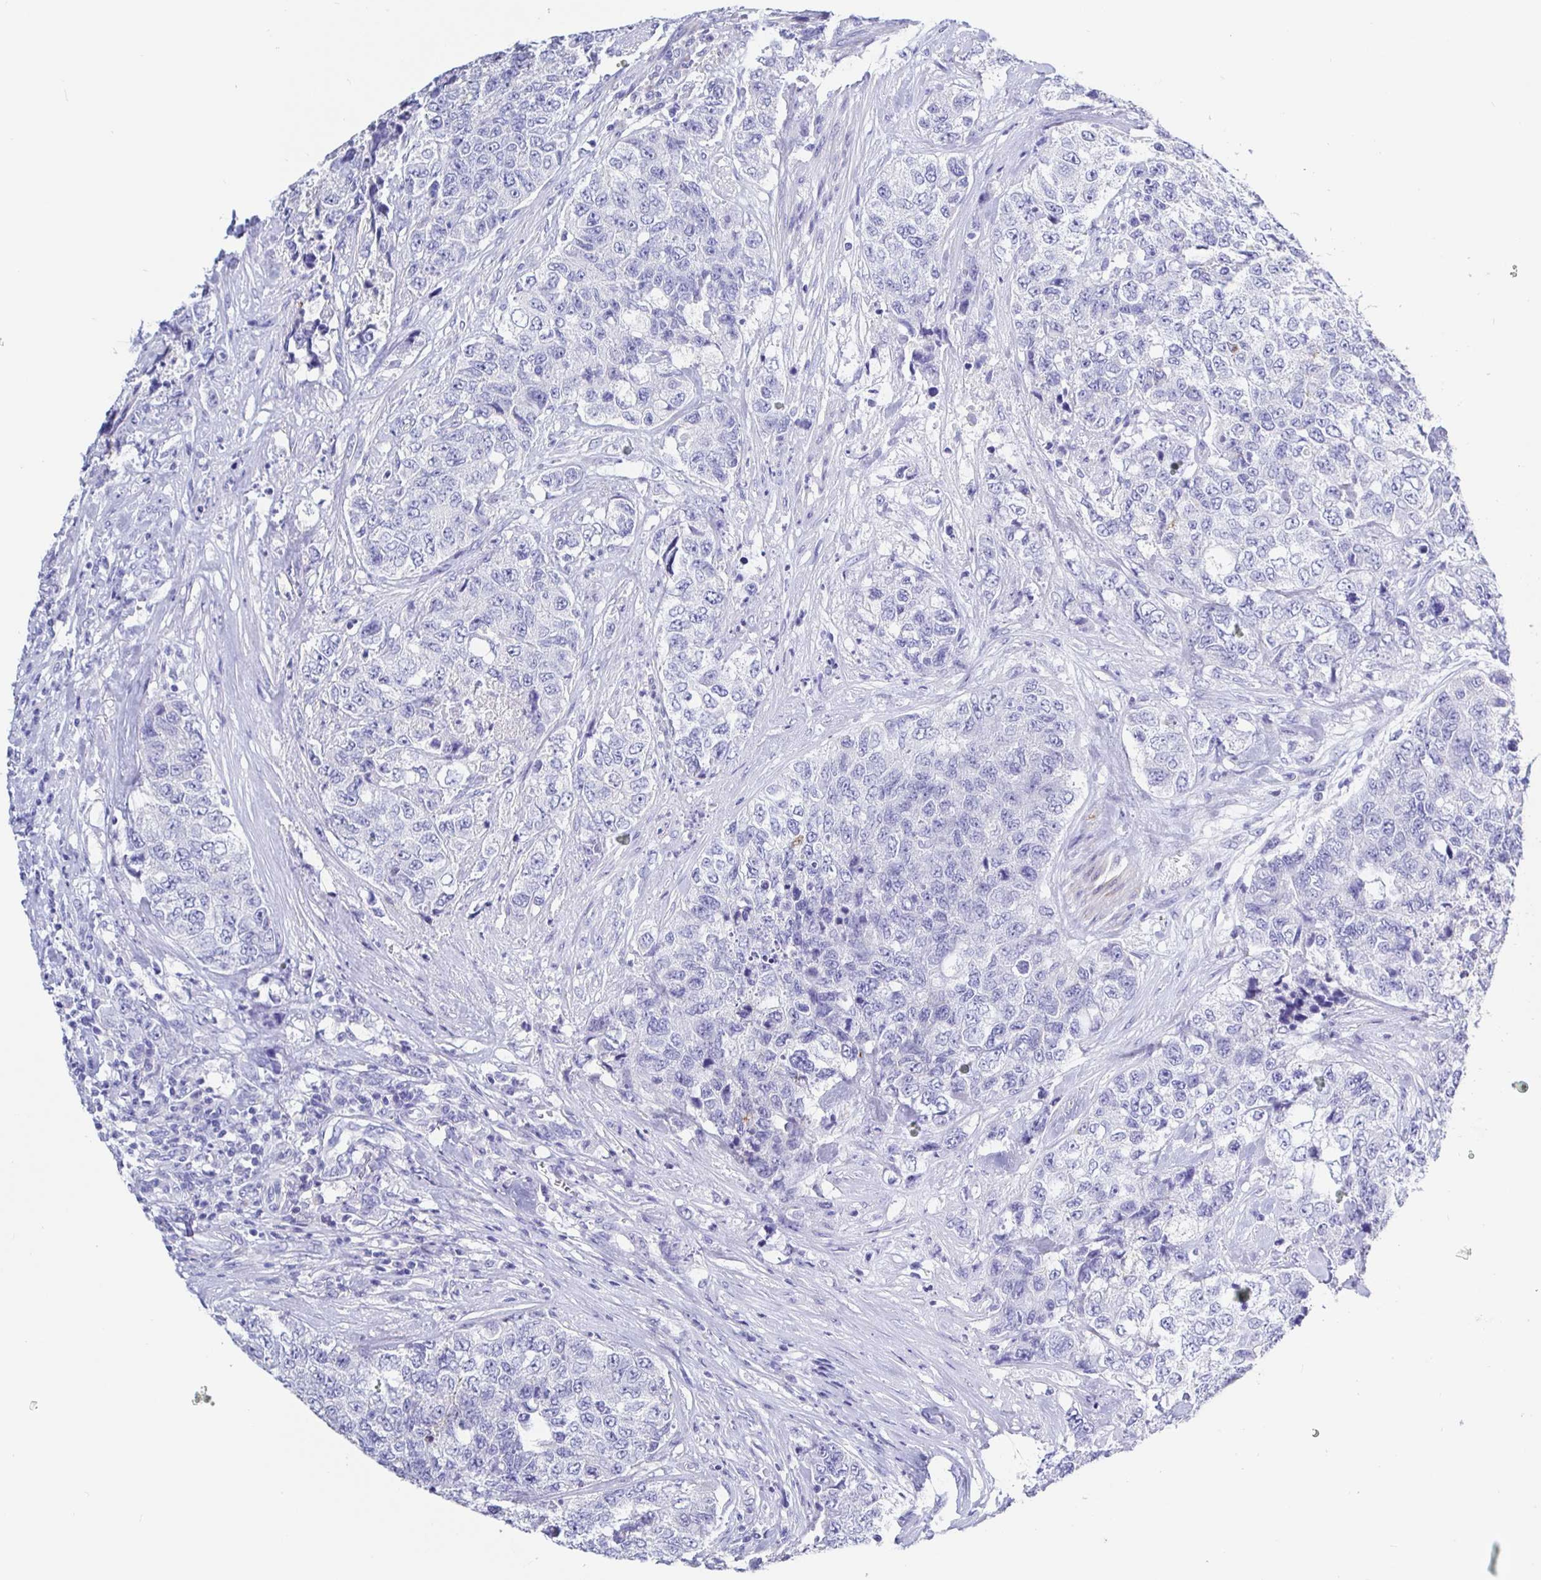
{"staining": {"intensity": "negative", "quantity": "none", "location": "none"}, "tissue": "urothelial cancer", "cell_type": "Tumor cells", "image_type": "cancer", "snomed": [{"axis": "morphology", "description": "Urothelial carcinoma, High grade"}, {"axis": "topography", "description": "Urinary bladder"}], "caption": "The photomicrograph reveals no significant positivity in tumor cells of urothelial cancer.", "gene": "MAOA", "patient": {"sex": "female", "age": 78}}